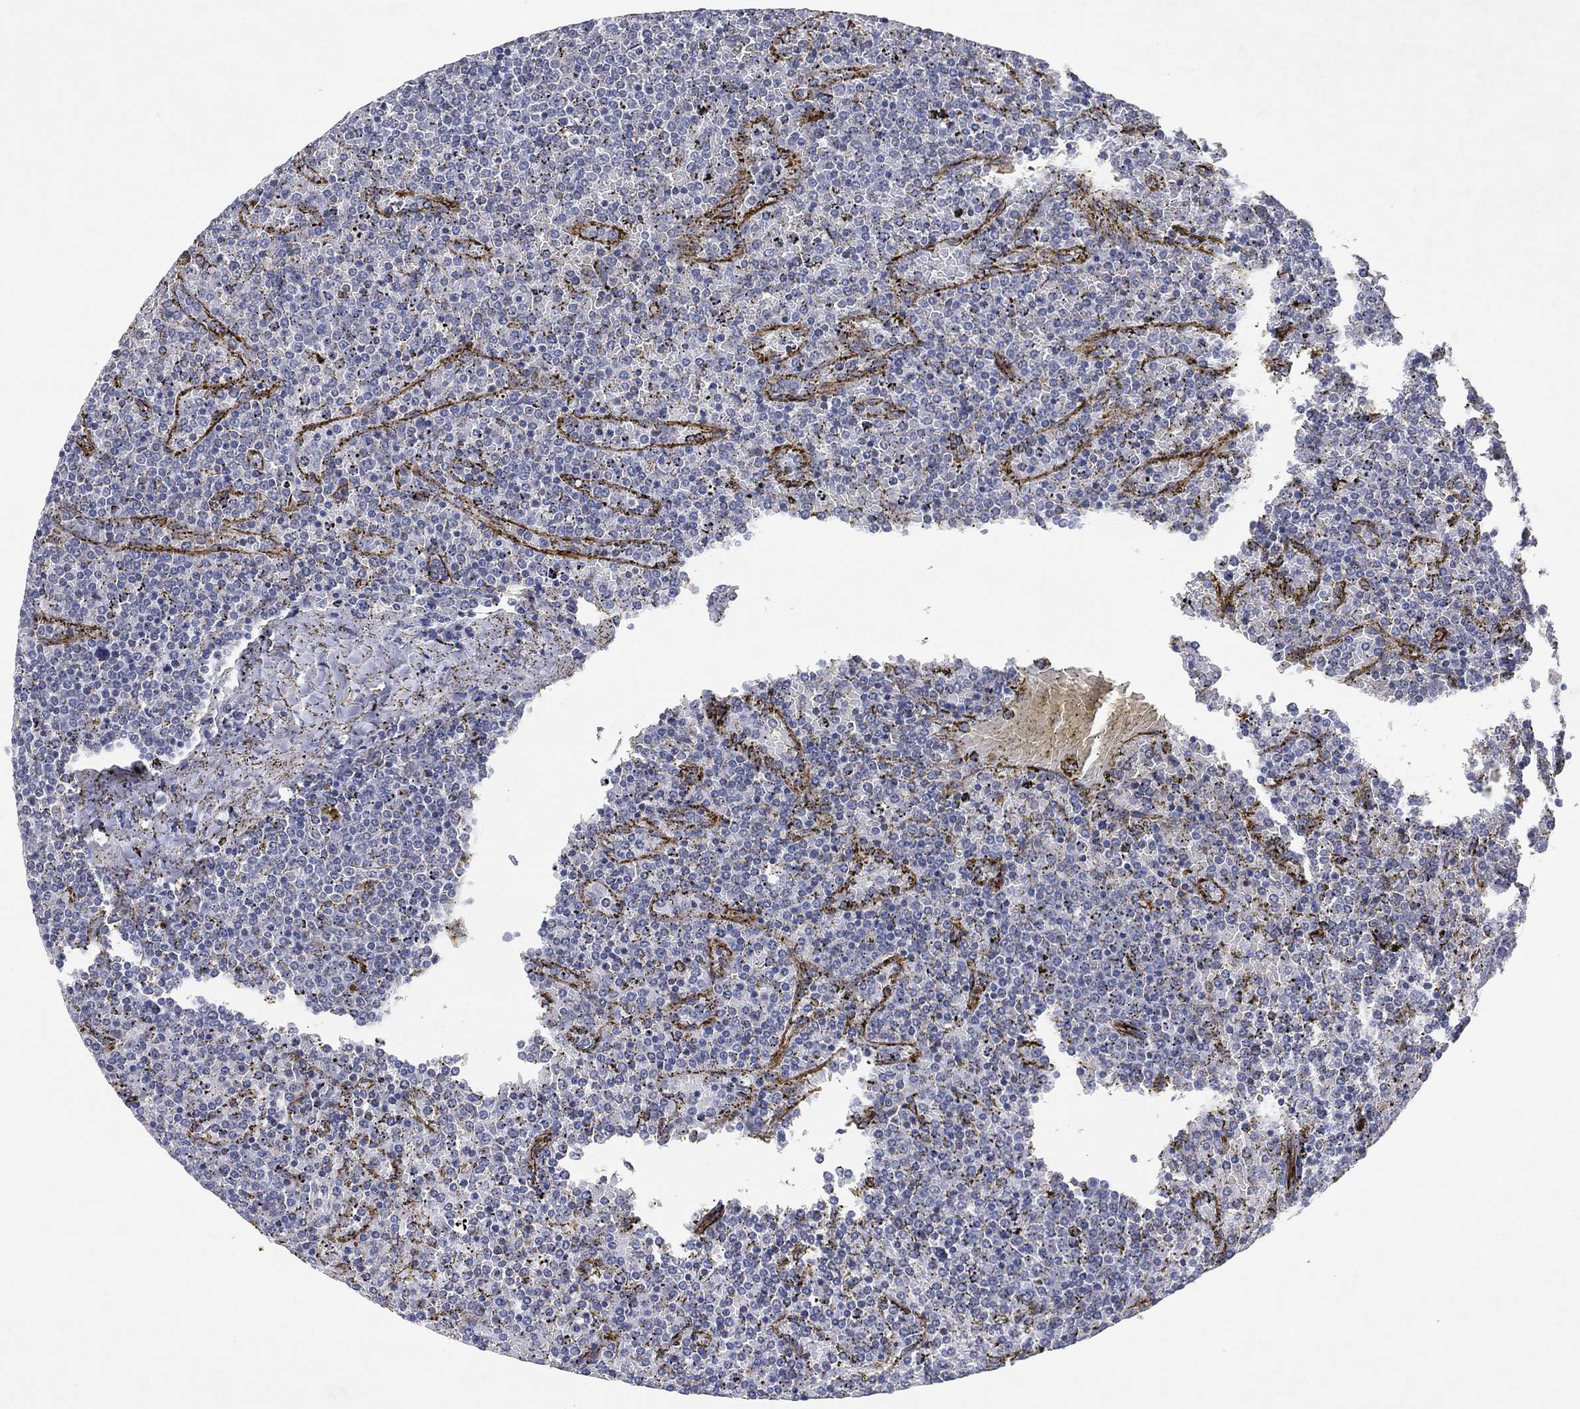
{"staining": {"intensity": "negative", "quantity": "none", "location": "none"}, "tissue": "lymphoma", "cell_type": "Tumor cells", "image_type": "cancer", "snomed": [{"axis": "morphology", "description": "Malignant lymphoma, non-Hodgkin's type, Low grade"}, {"axis": "topography", "description": "Spleen"}], "caption": "This is an IHC micrograph of human malignant lymphoma, non-Hodgkin's type (low-grade). There is no staining in tumor cells.", "gene": "FLI1", "patient": {"sex": "female", "age": 77}}